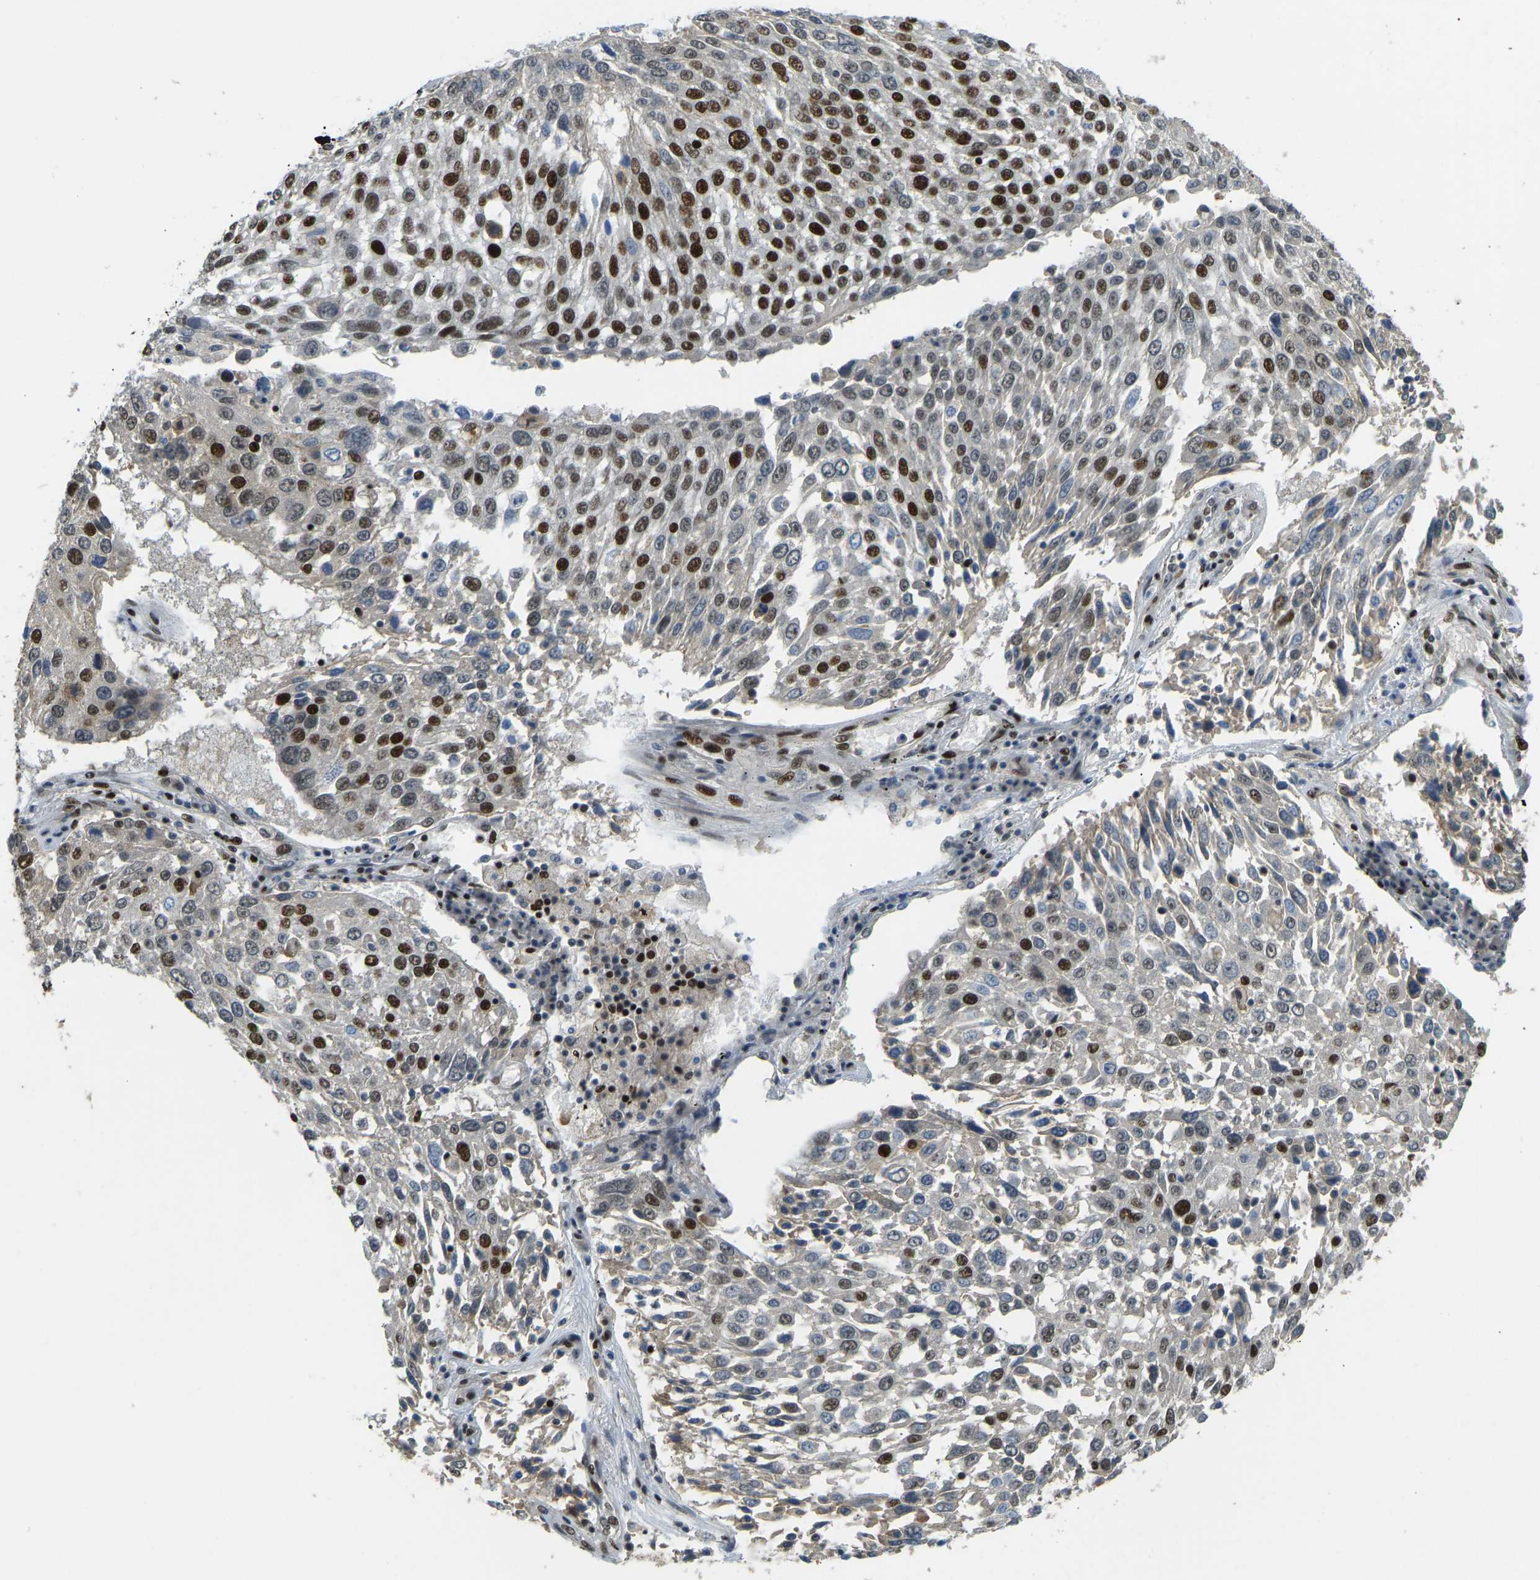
{"staining": {"intensity": "strong", "quantity": "25%-75%", "location": "nuclear"}, "tissue": "lung cancer", "cell_type": "Tumor cells", "image_type": "cancer", "snomed": [{"axis": "morphology", "description": "Squamous cell carcinoma, NOS"}, {"axis": "topography", "description": "Lung"}], "caption": "Immunohistochemistry (IHC) histopathology image of squamous cell carcinoma (lung) stained for a protein (brown), which shows high levels of strong nuclear staining in approximately 25%-75% of tumor cells.", "gene": "FOXK1", "patient": {"sex": "male", "age": 65}}